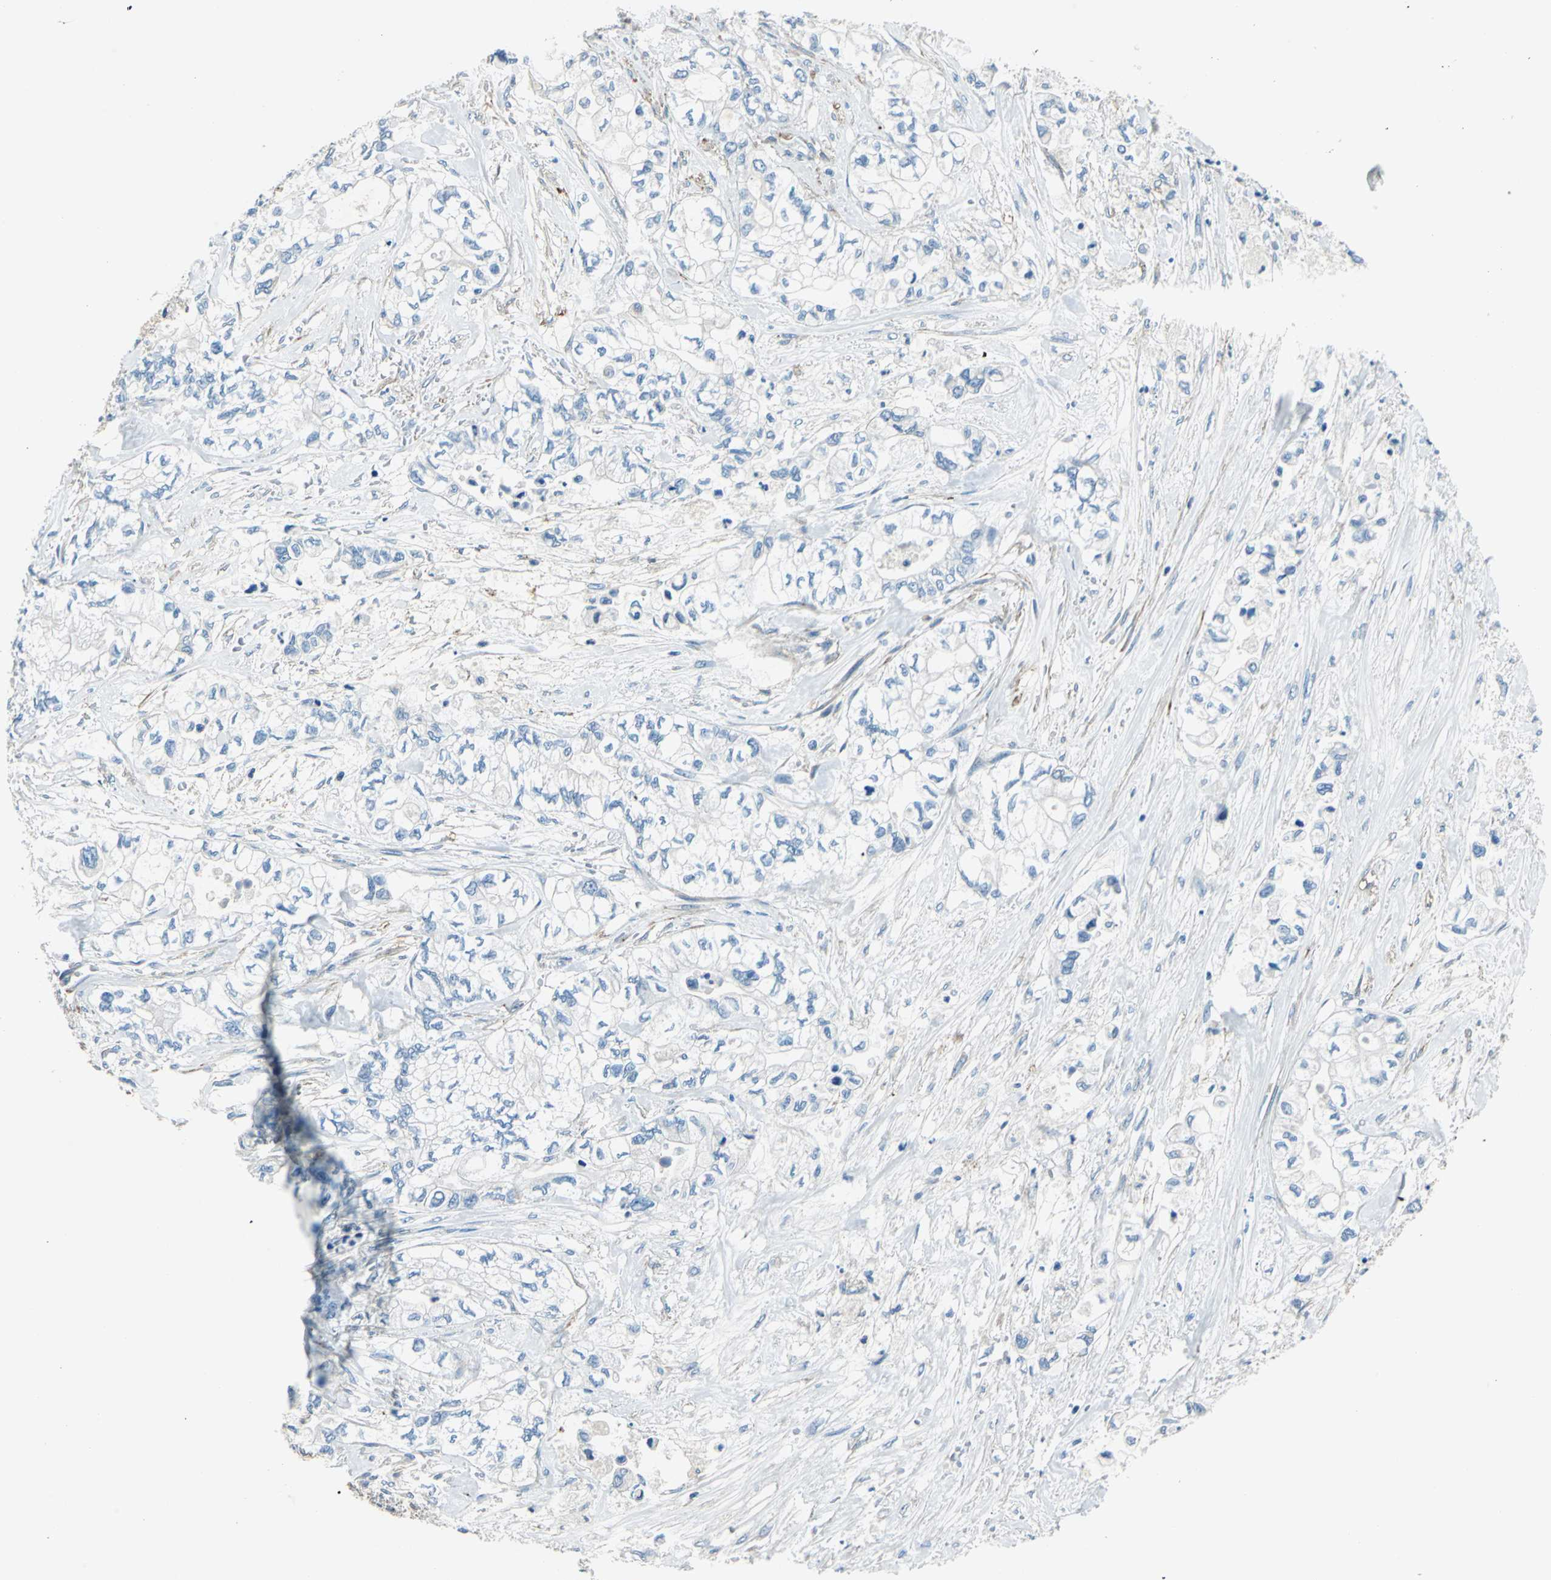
{"staining": {"intensity": "negative", "quantity": "none", "location": "none"}, "tissue": "pancreatic cancer", "cell_type": "Tumor cells", "image_type": "cancer", "snomed": [{"axis": "morphology", "description": "Adenocarcinoma, NOS"}, {"axis": "topography", "description": "Pancreas"}], "caption": "Pancreatic adenocarcinoma was stained to show a protein in brown. There is no significant positivity in tumor cells. (DAB (3,3'-diaminobenzidine) IHC with hematoxylin counter stain).", "gene": "AKAP12", "patient": {"sex": "male", "age": 79}}